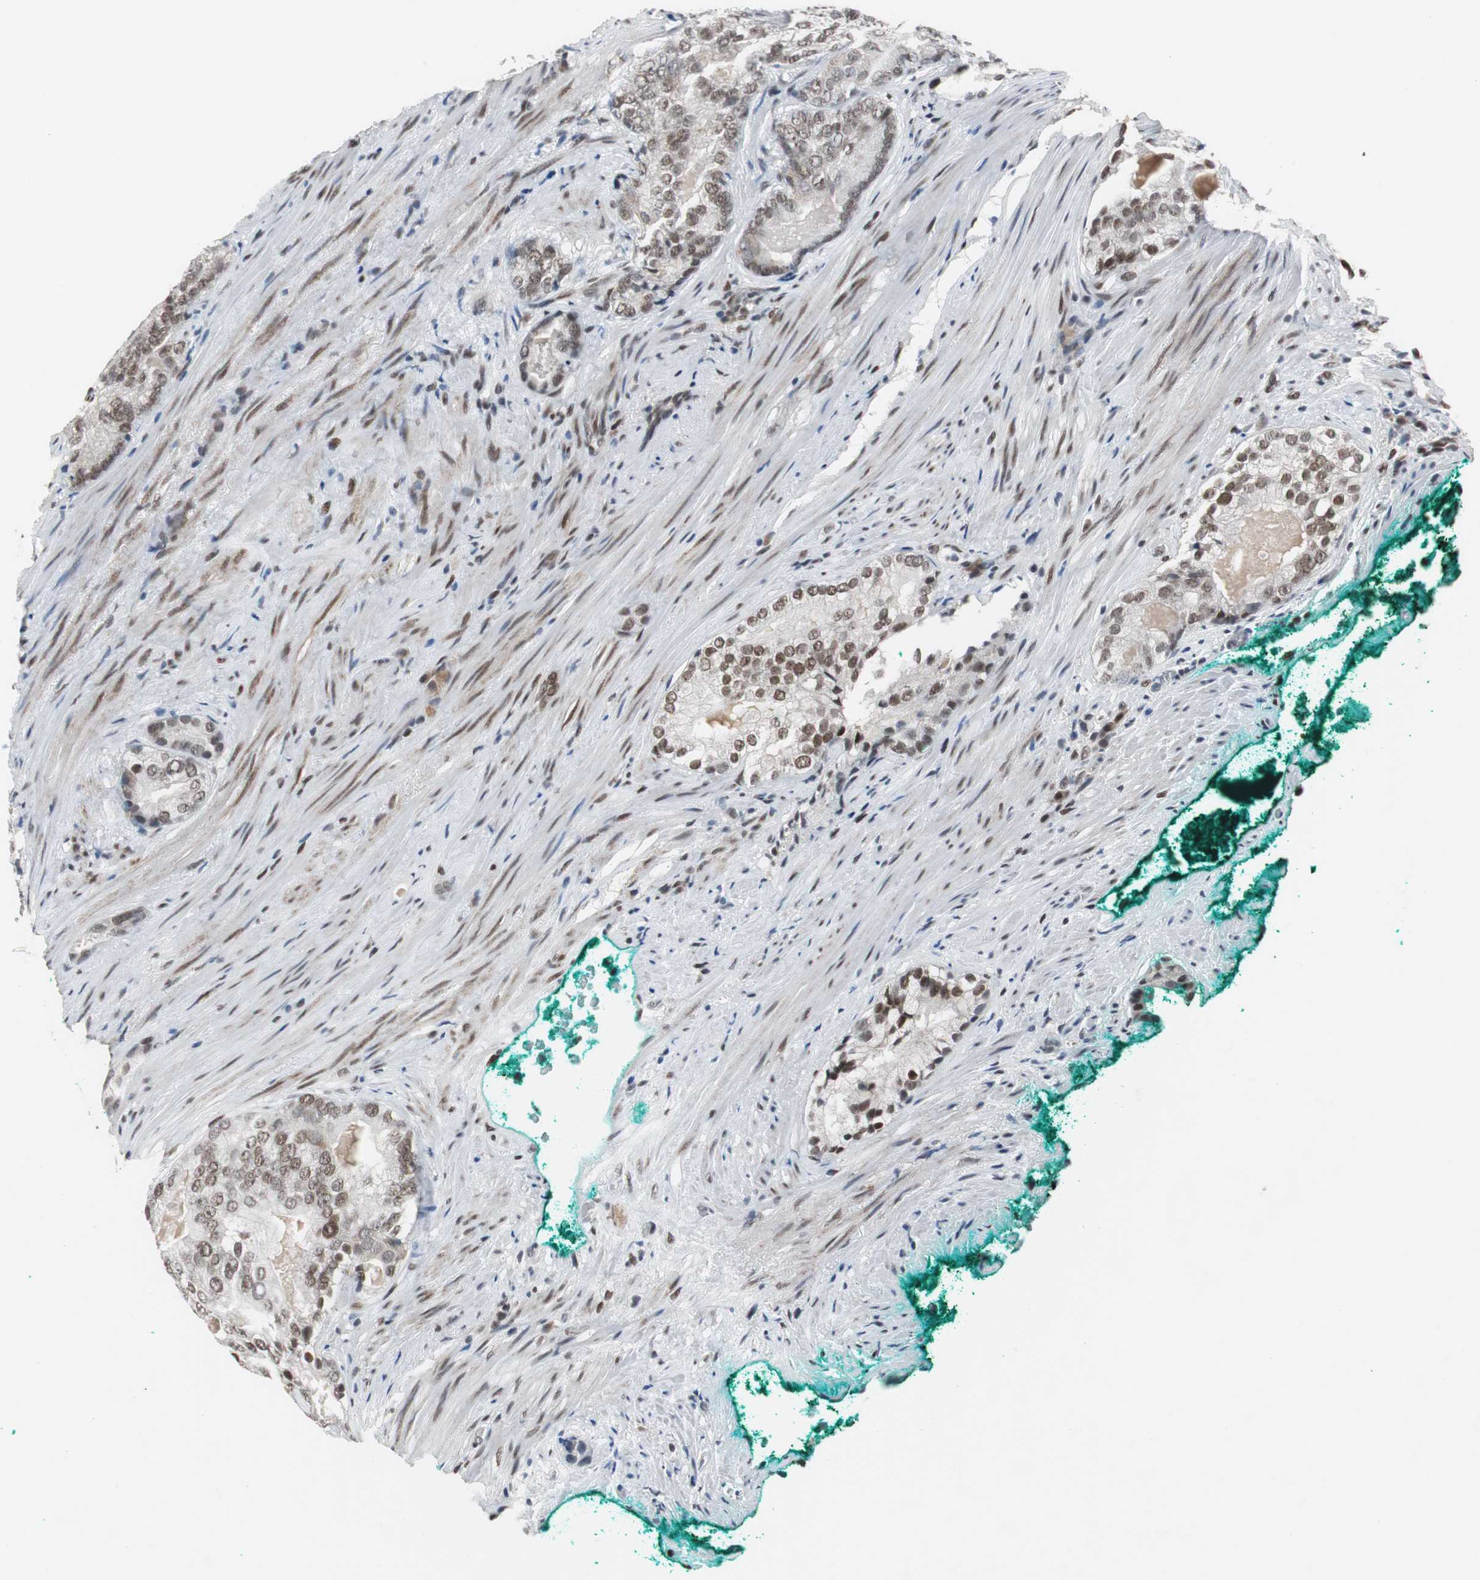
{"staining": {"intensity": "moderate", "quantity": ">75%", "location": "nuclear"}, "tissue": "prostate cancer", "cell_type": "Tumor cells", "image_type": "cancer", "snomed": [{"axis": "morphology", "description": "Adenocarcinoma, High grade"}, {"axis": "topography", "description": "Prostate"}], "caption": "A micrograph showing moderate nuclear staining in approximately >75% of tumor cells in prostate adenocarcinoma (high-grade), as visualized by brown immunohistochemical staining.", "gene": "ZHX2", "patient": {"sex": "male", "age": 66}}